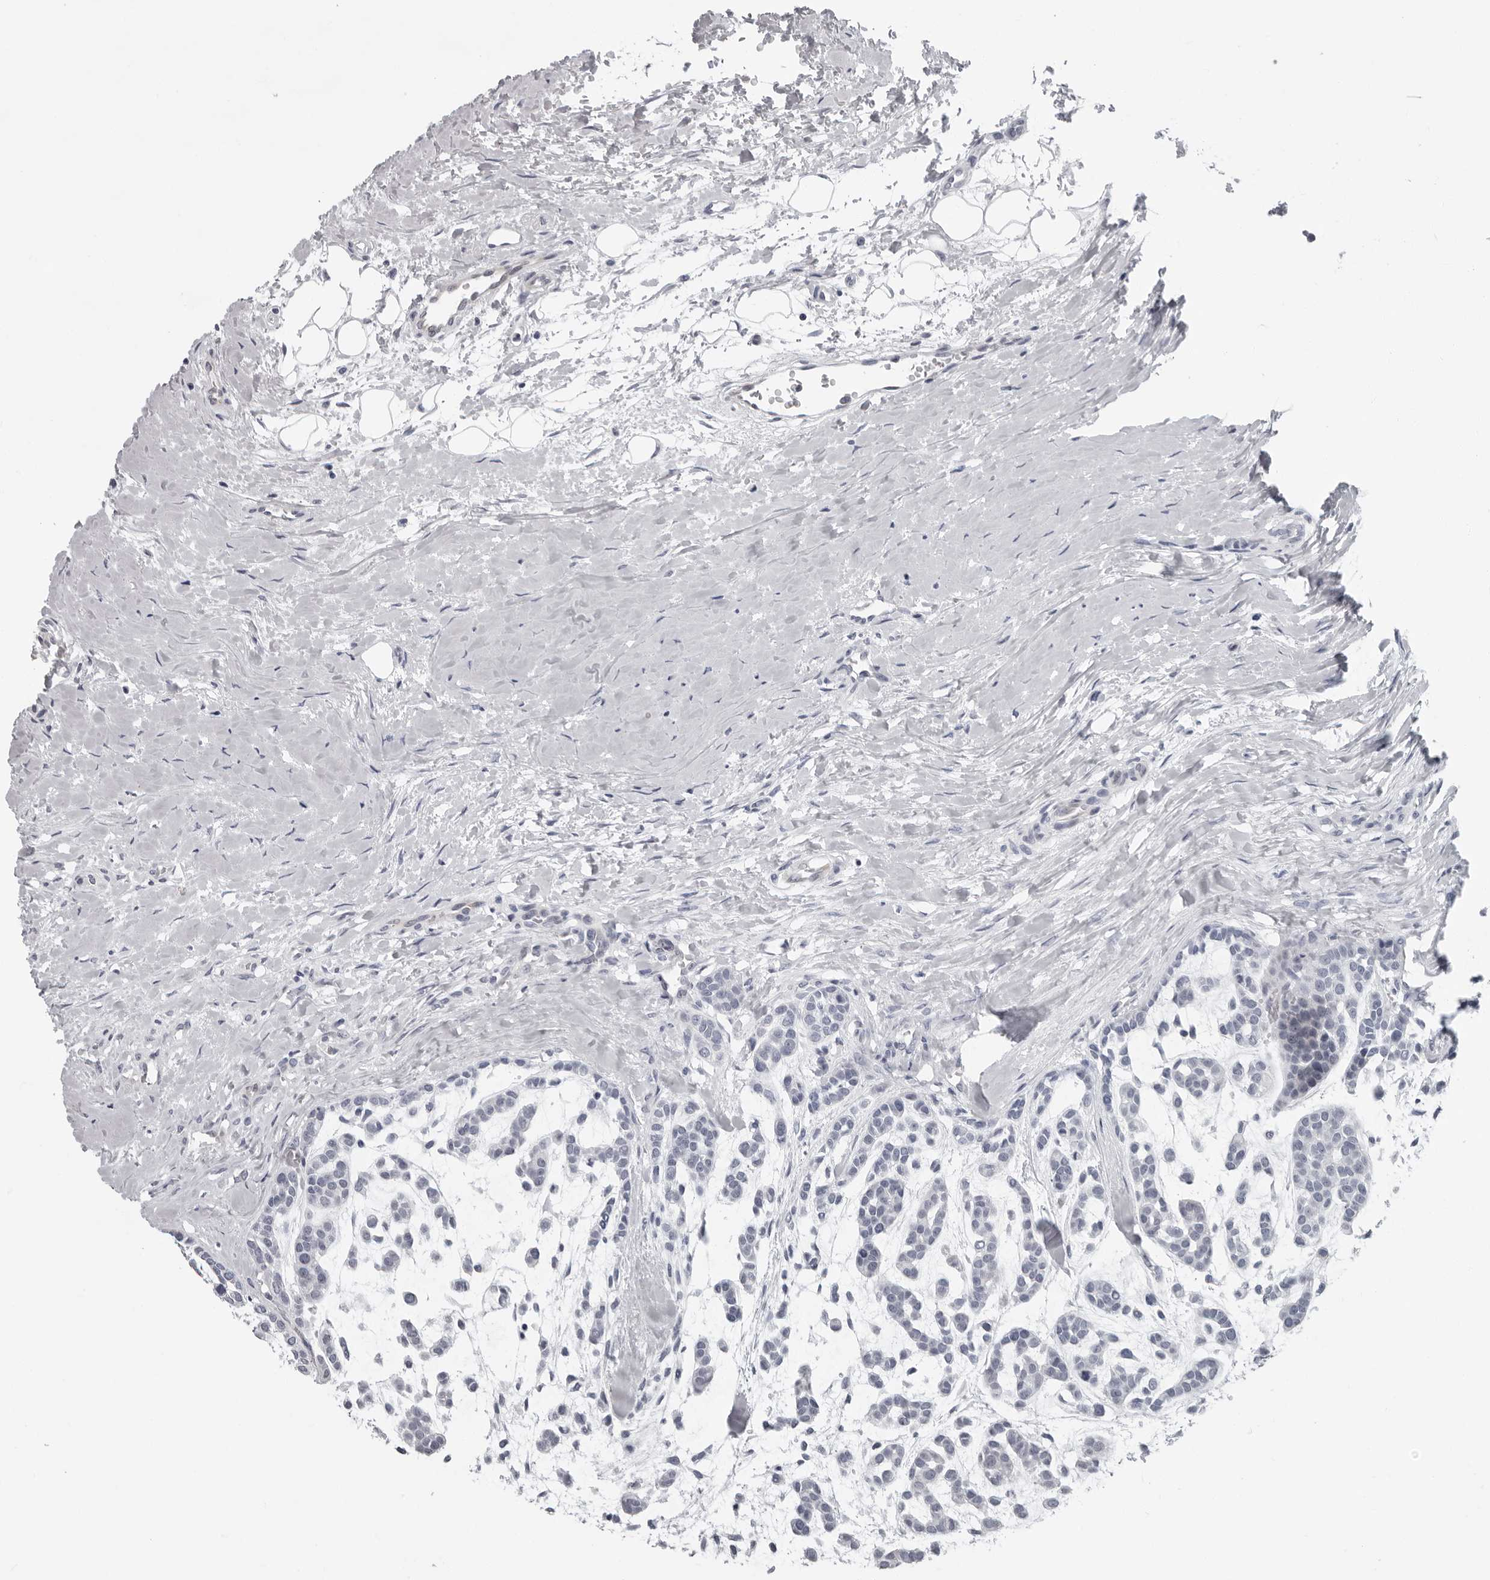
{"staining": {"intensity": "negative", "quantity": "none", "location": "none"}, "tissue": "head and neck cancer", "cell_type": "Tumor cells", "image_type": "cancer", "snomed": [{"axis": "morphology", "description": "Adenocarcinoma, NOS"}, {"axis": "morphology", "description": "Adenoma, NOS"}, {"axis": "topography", "description": "Head-Neck"}], "caption": "Tumor cells are negative for protein expression in human head and neck cancer.", "gene": "CCDC28B", "patient": {"sex": "female", "age": 55}}